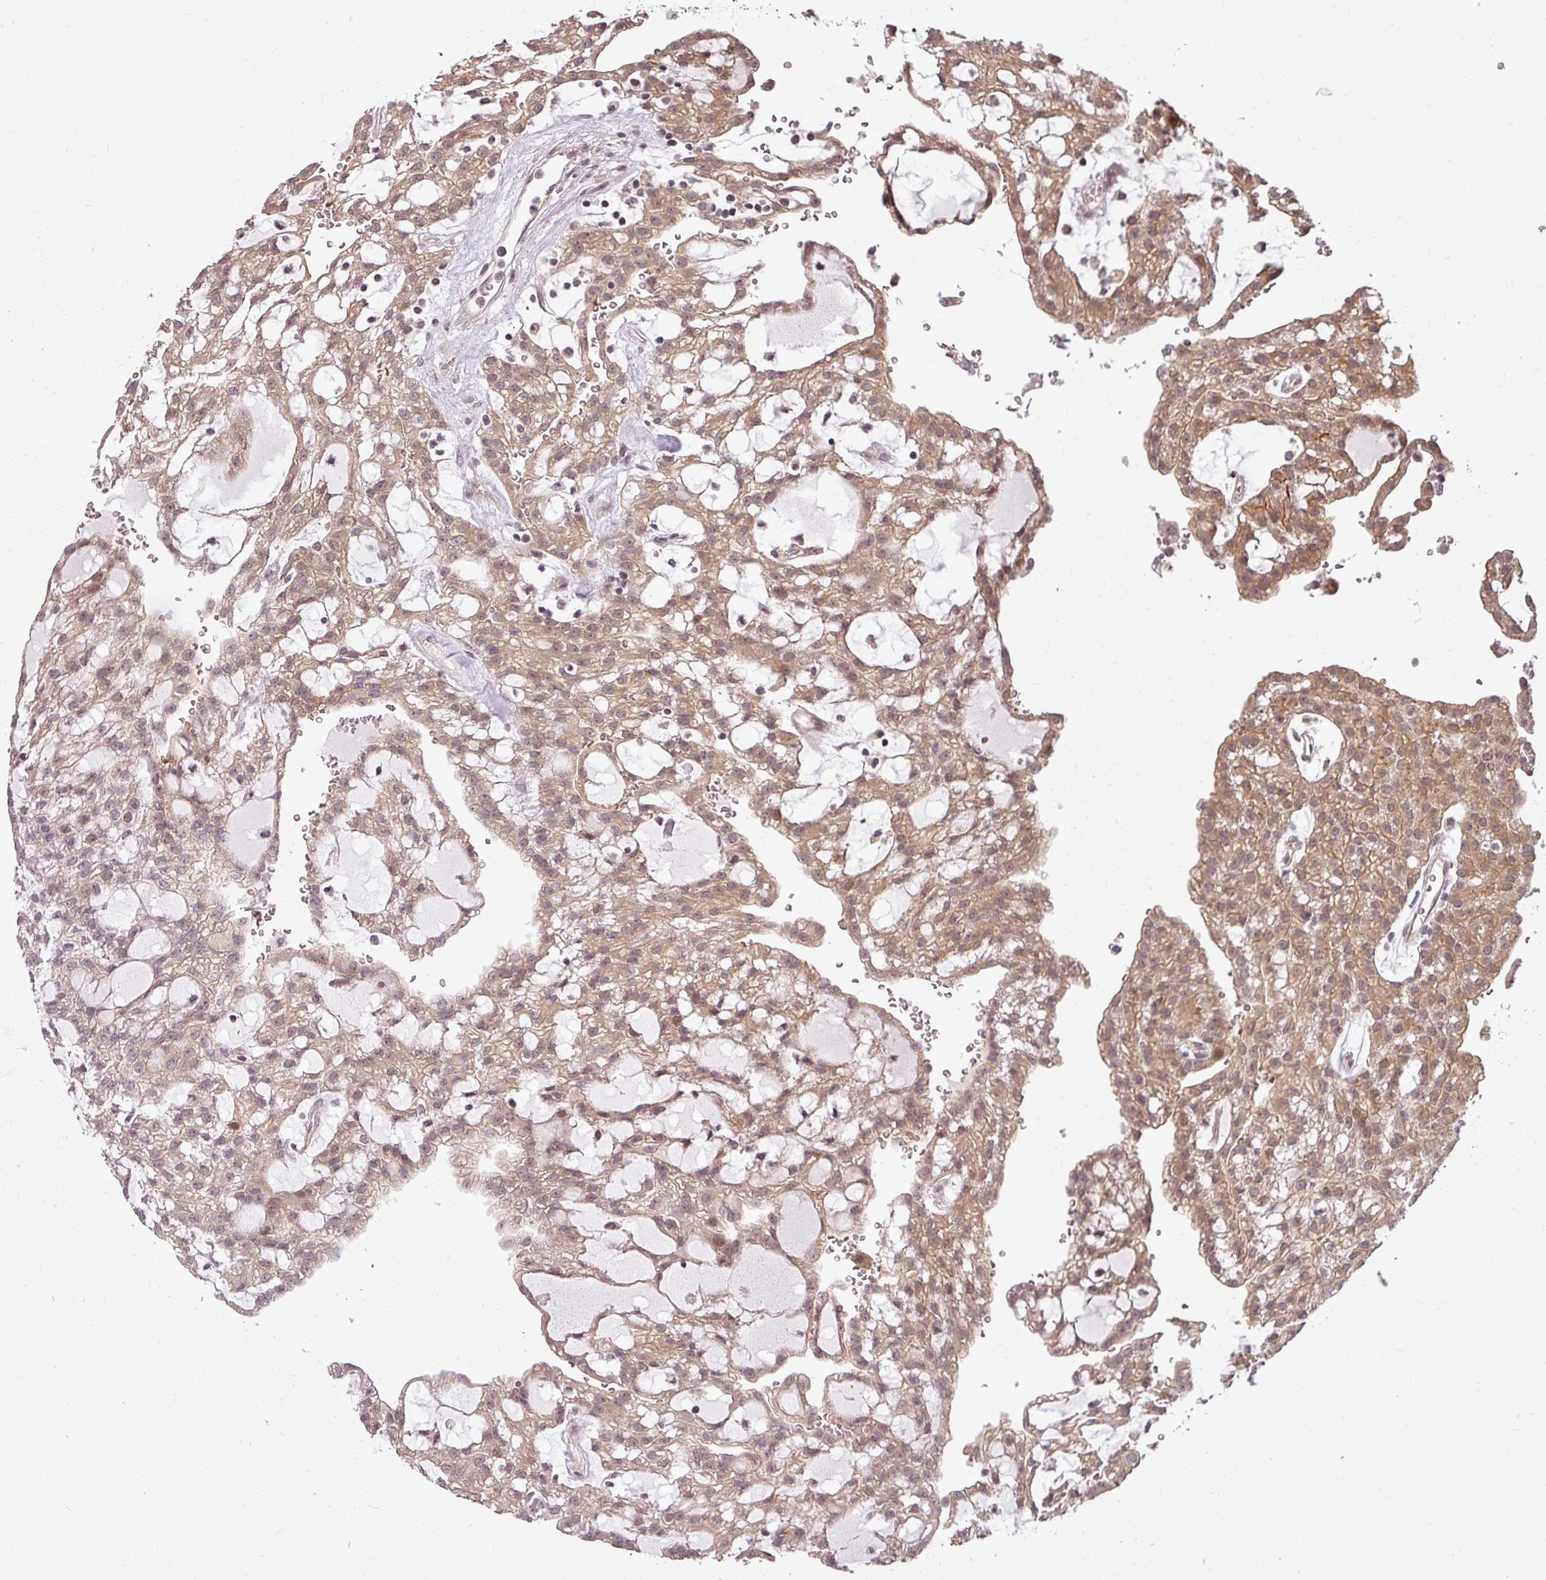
{"staining": {"intensity": "moderate", "quantity": "25%-75%", "location": "cytoplasmic/membranous"}, "tissue": "renal cancer", "cell_type": "Tumor cells", "image_type": "cancer", "snomed": [{"axis": "morphology", "description": "Adenocarcinoma, NOS"}, {"axis": "topography", "description": "Kidney"}], "caption": "The histopathology image demonstrates immunohistochemical staining of renal cancer. There is moderate cytoplasmic/membranous positivity is appreciated in about 25%-75% of tumor cells.", "gene": "CLIC1", "patient": {"sex": "male", "age": 63}}